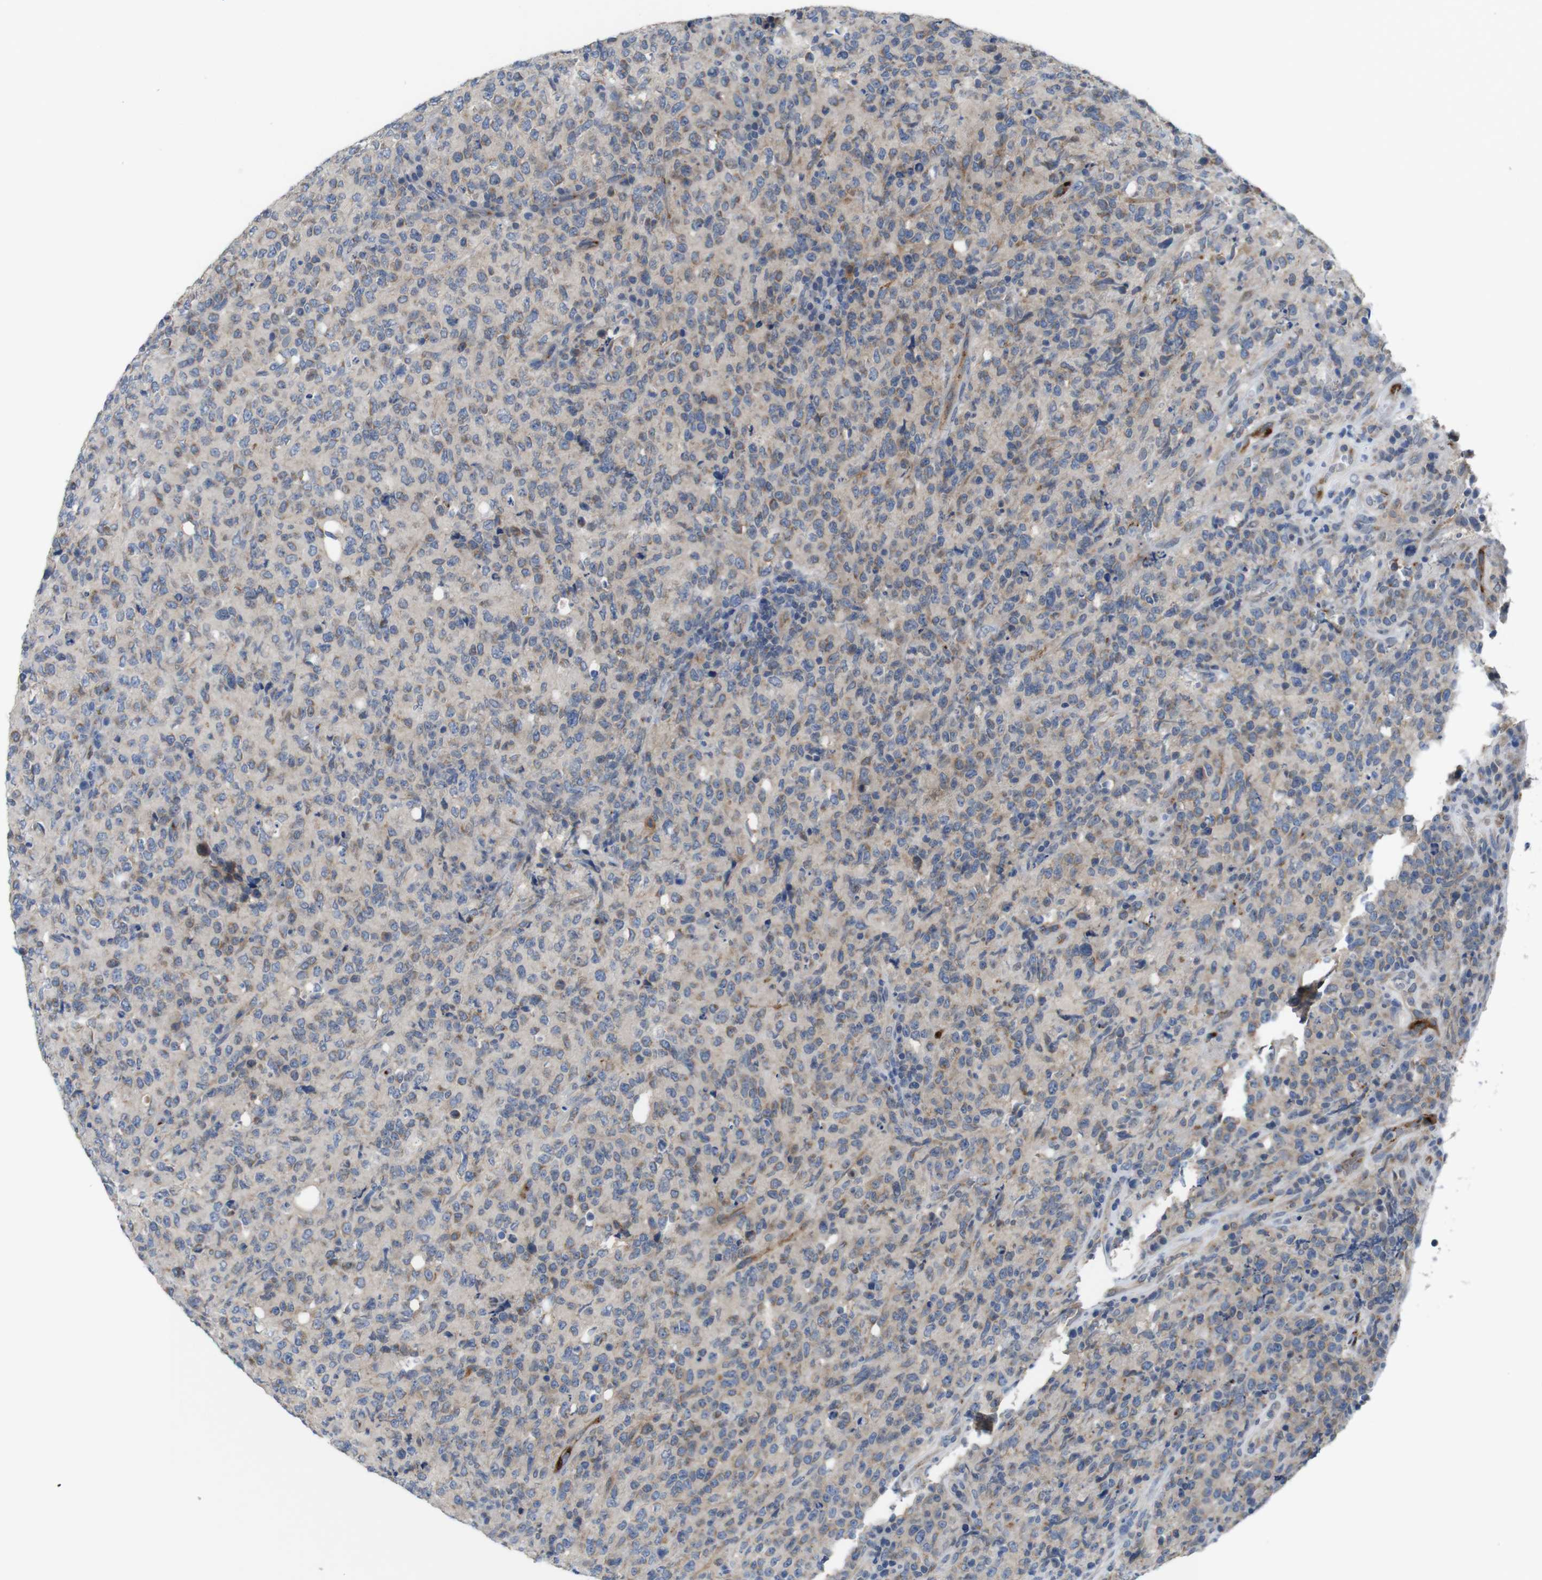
{"staining": {"intensity": "moderate", "quantity": ">75%", "location": "cytoplasmic/membranous"}, "tissue": "lymphoma", "cell_type": "Tumor cells", "image_type": "cancer", "snomed": [{"axis": "morphology", "description": "Malignant lymphoma, non-Hodgkin's type, High grade"}, {"axis": "topography", "description": "Tonsil"}], "caption": "A micrograph of lymphoma stained for a protein exhibits moderate cytoplasmic/membranous brown staining in tumor cells.", "gene": "EFCAB14", "patient": {"sex": "female", "age": 36}}